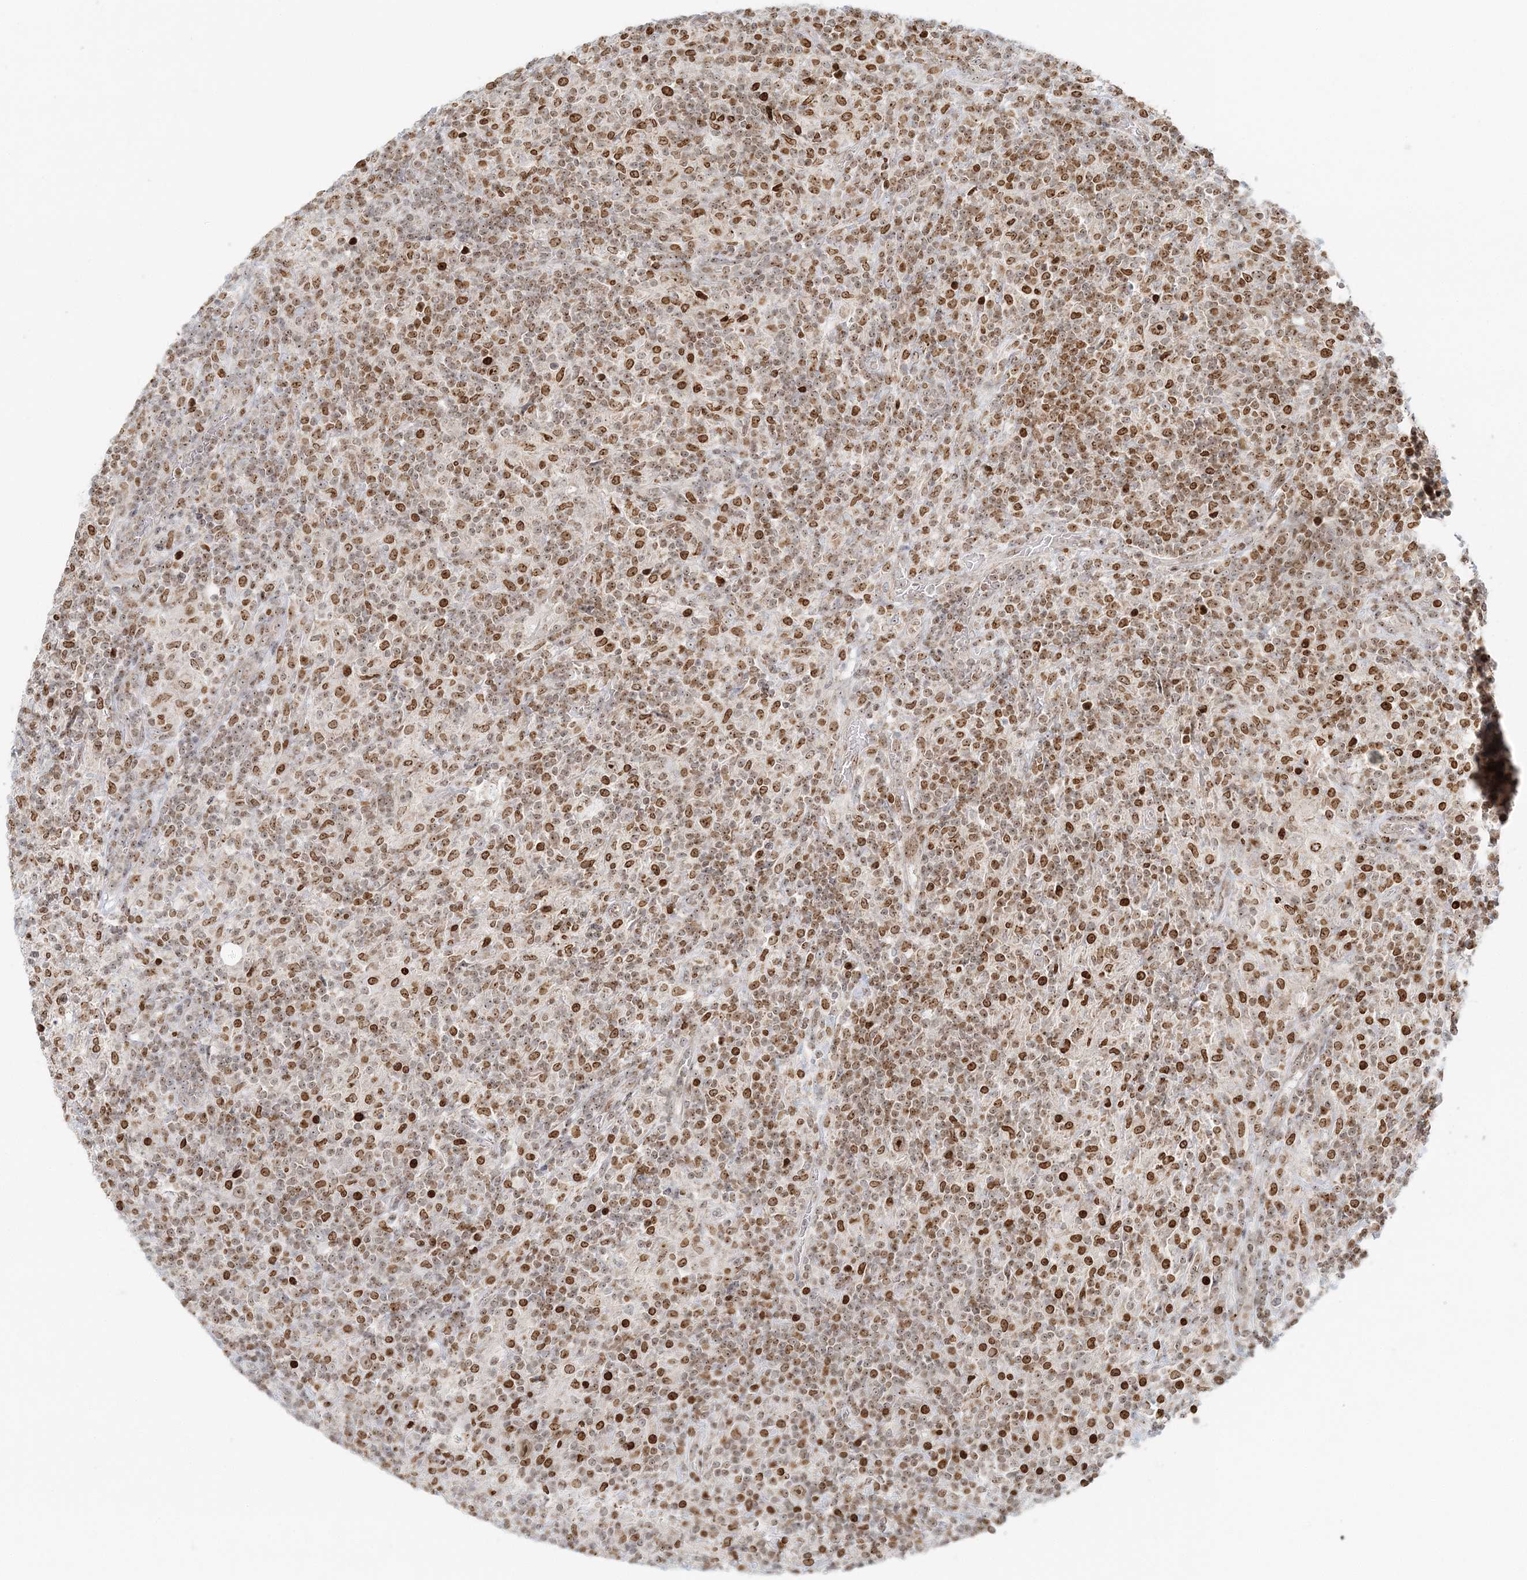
{"staining": {"intensity": "moderate", "quantity": ">75%", "location": "nuclear"}, "tissue": "lymphoma", "cell_type": "Tumor cells", "image_type": "cancer", "snomed": [{"axis": "morphology", "description": "Hodgkin's disease, NOS"}, {"axis": "topography", "description": "Lymph node"}], "caption": "DAB (3,3'-diaminobenzidine) immunohistochemical staining of human lymphoma shows moderate nuclear protein positivity in approximately >75% of tumor cells.", "gene": "UBE2F", "patient": {"sex": "male", "age": 70}}